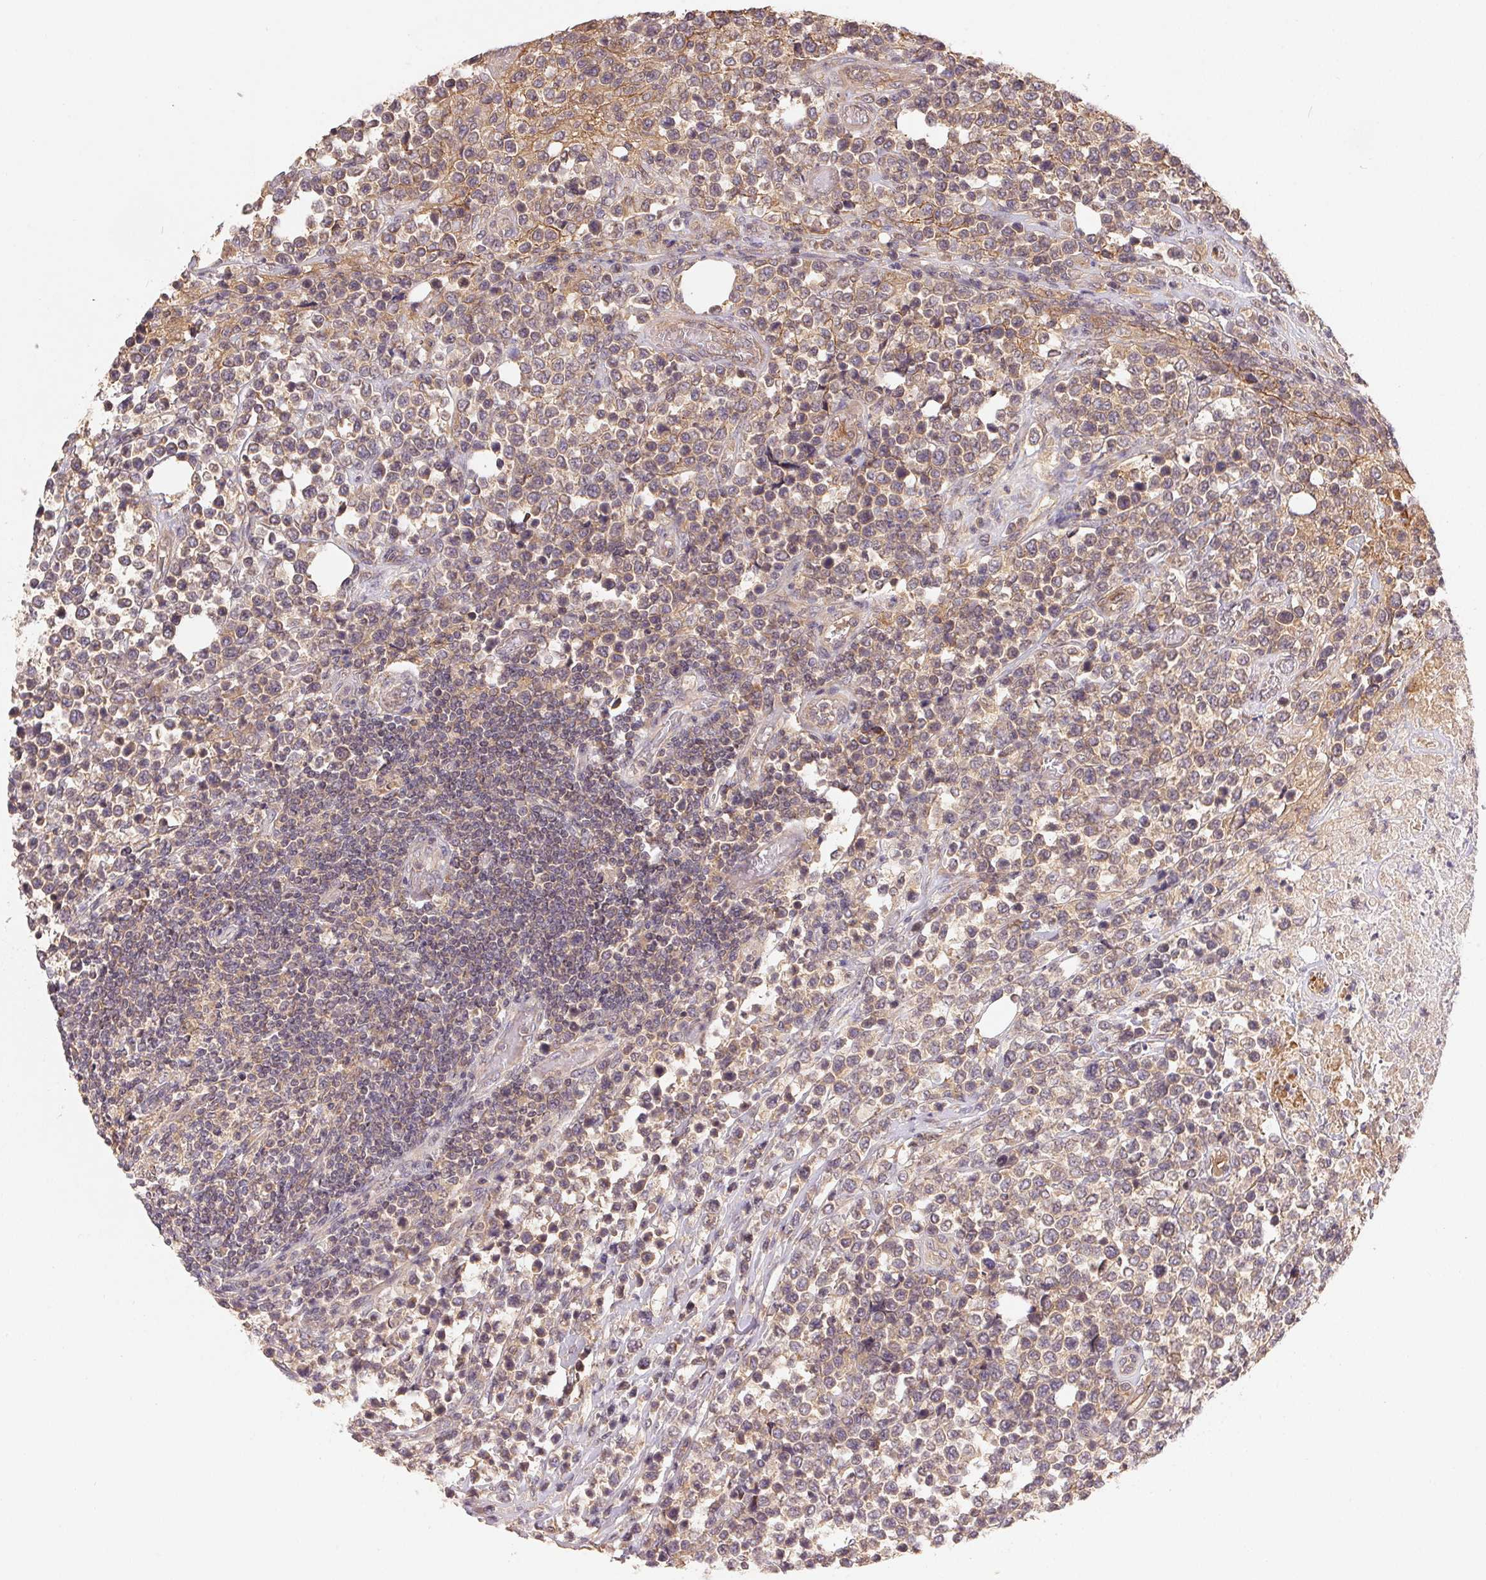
{"staining": {"intensity": "weak", "quantity": "<25%", "location": "cytoplasmic/membranous"}, "tissue": "lymphoma", "cell_type": "Tumor cells", "image_type": "cancer", "snomed": [{"axis": "morphology", "description": "Malignant lymphoma, non-Hodgkin's type, High grade"}, {"axis": "topography", "description": "Soft tissue"}], "caption": "Immunohistochemistry of lymphoma reveals no expression in tumor cells.", "gene": "MAPKAPK2", "patient": {"sex": "female", "age": 56}}